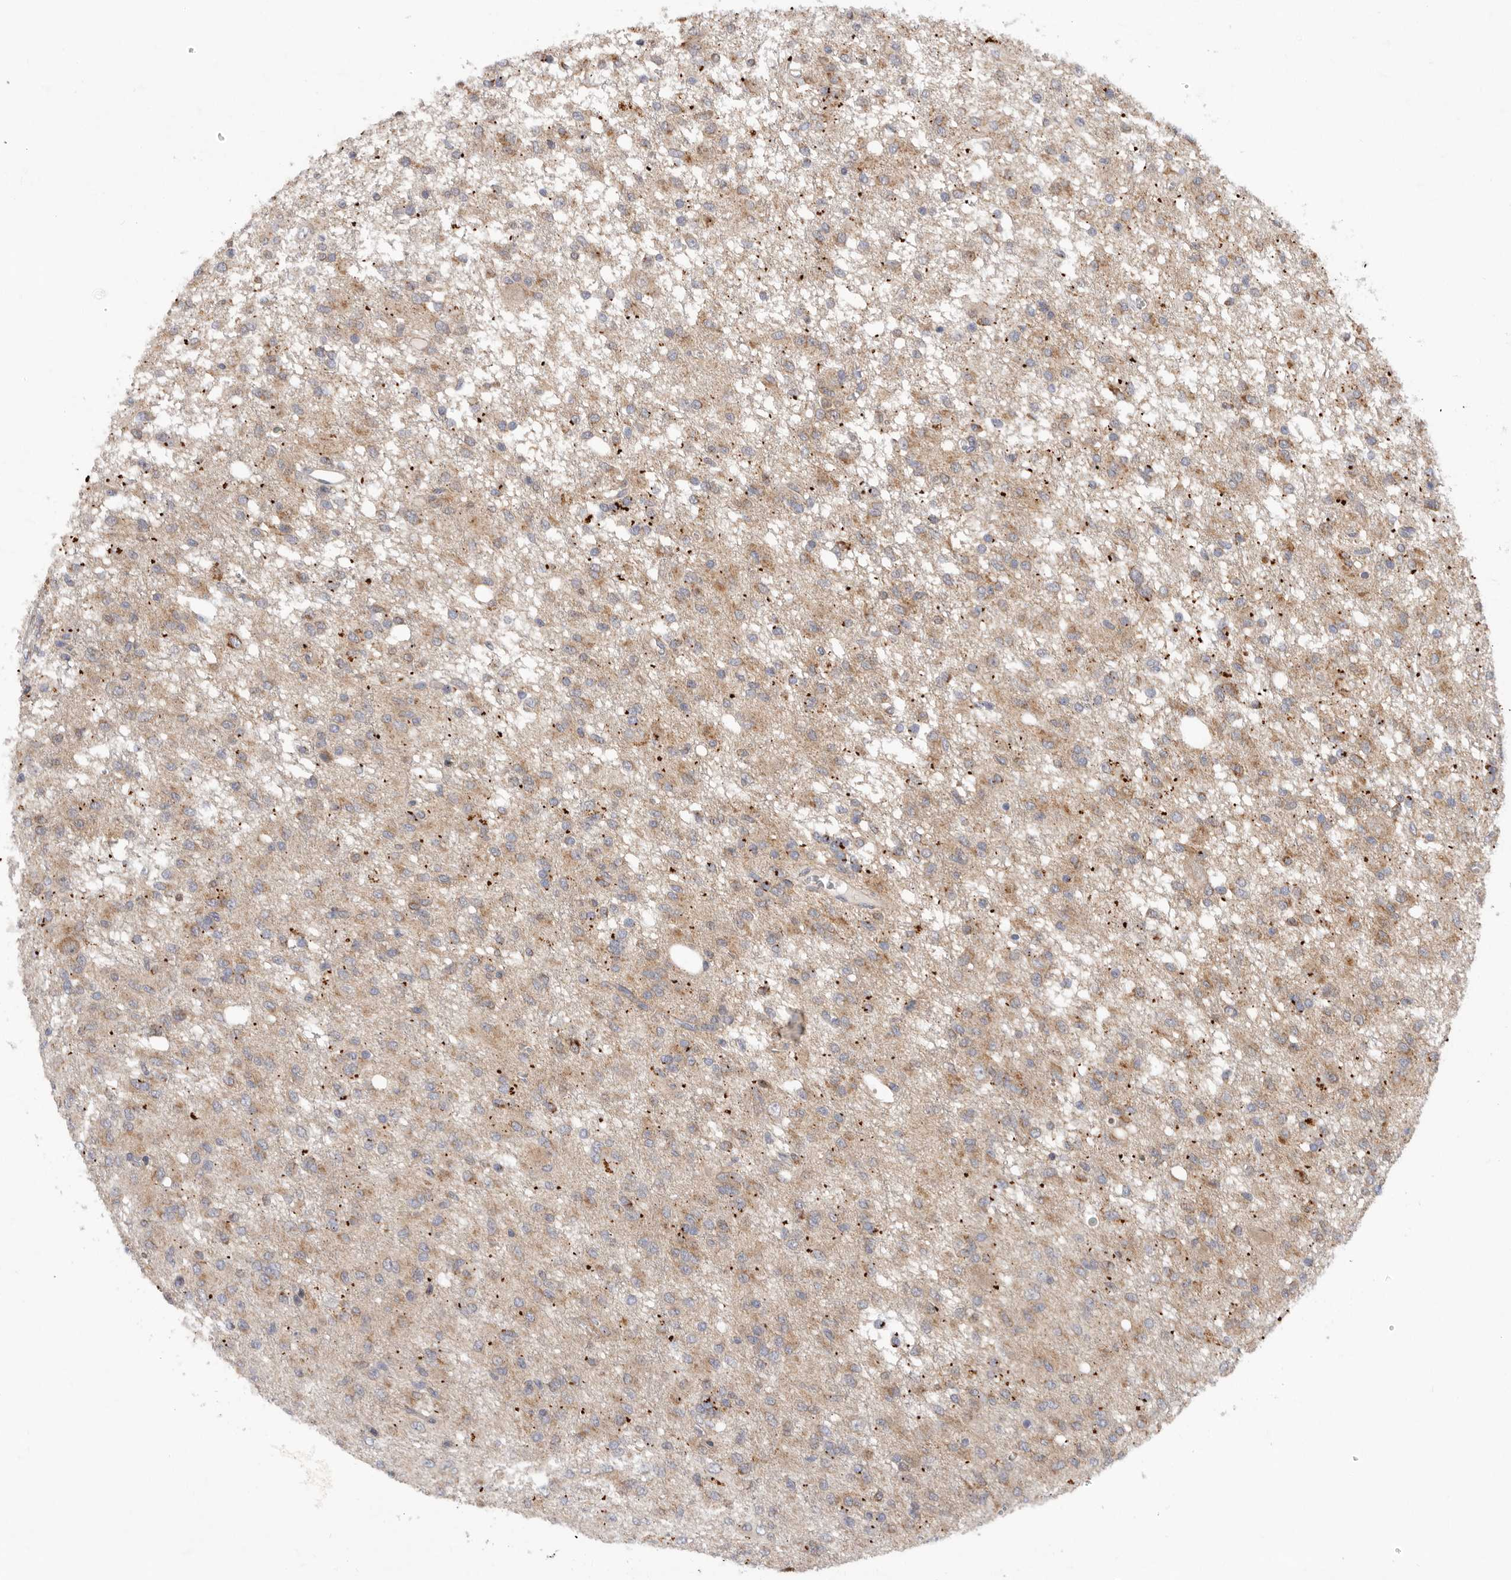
{"staining": {"intensity": "moderate", "quantity": "25%-75%", "location": "cytoplasmic/membranous"}, "tissue": "glioma", "cell_type": "Tumor cells", "image_type": "cancer", "snomed": [{"axis": "morphology", "description": "Glioma, malignant, High grade"}, {"axis": "topography", "description": "Brain"}], "caption": "Protein analysis of glioma tissue demonstrates moderate cytoplasmic/membranous staining in approximately 25%-75% of tumor cells.", "gene": "MTFR1L", "patient": {"sex": "female", "age": 59}}